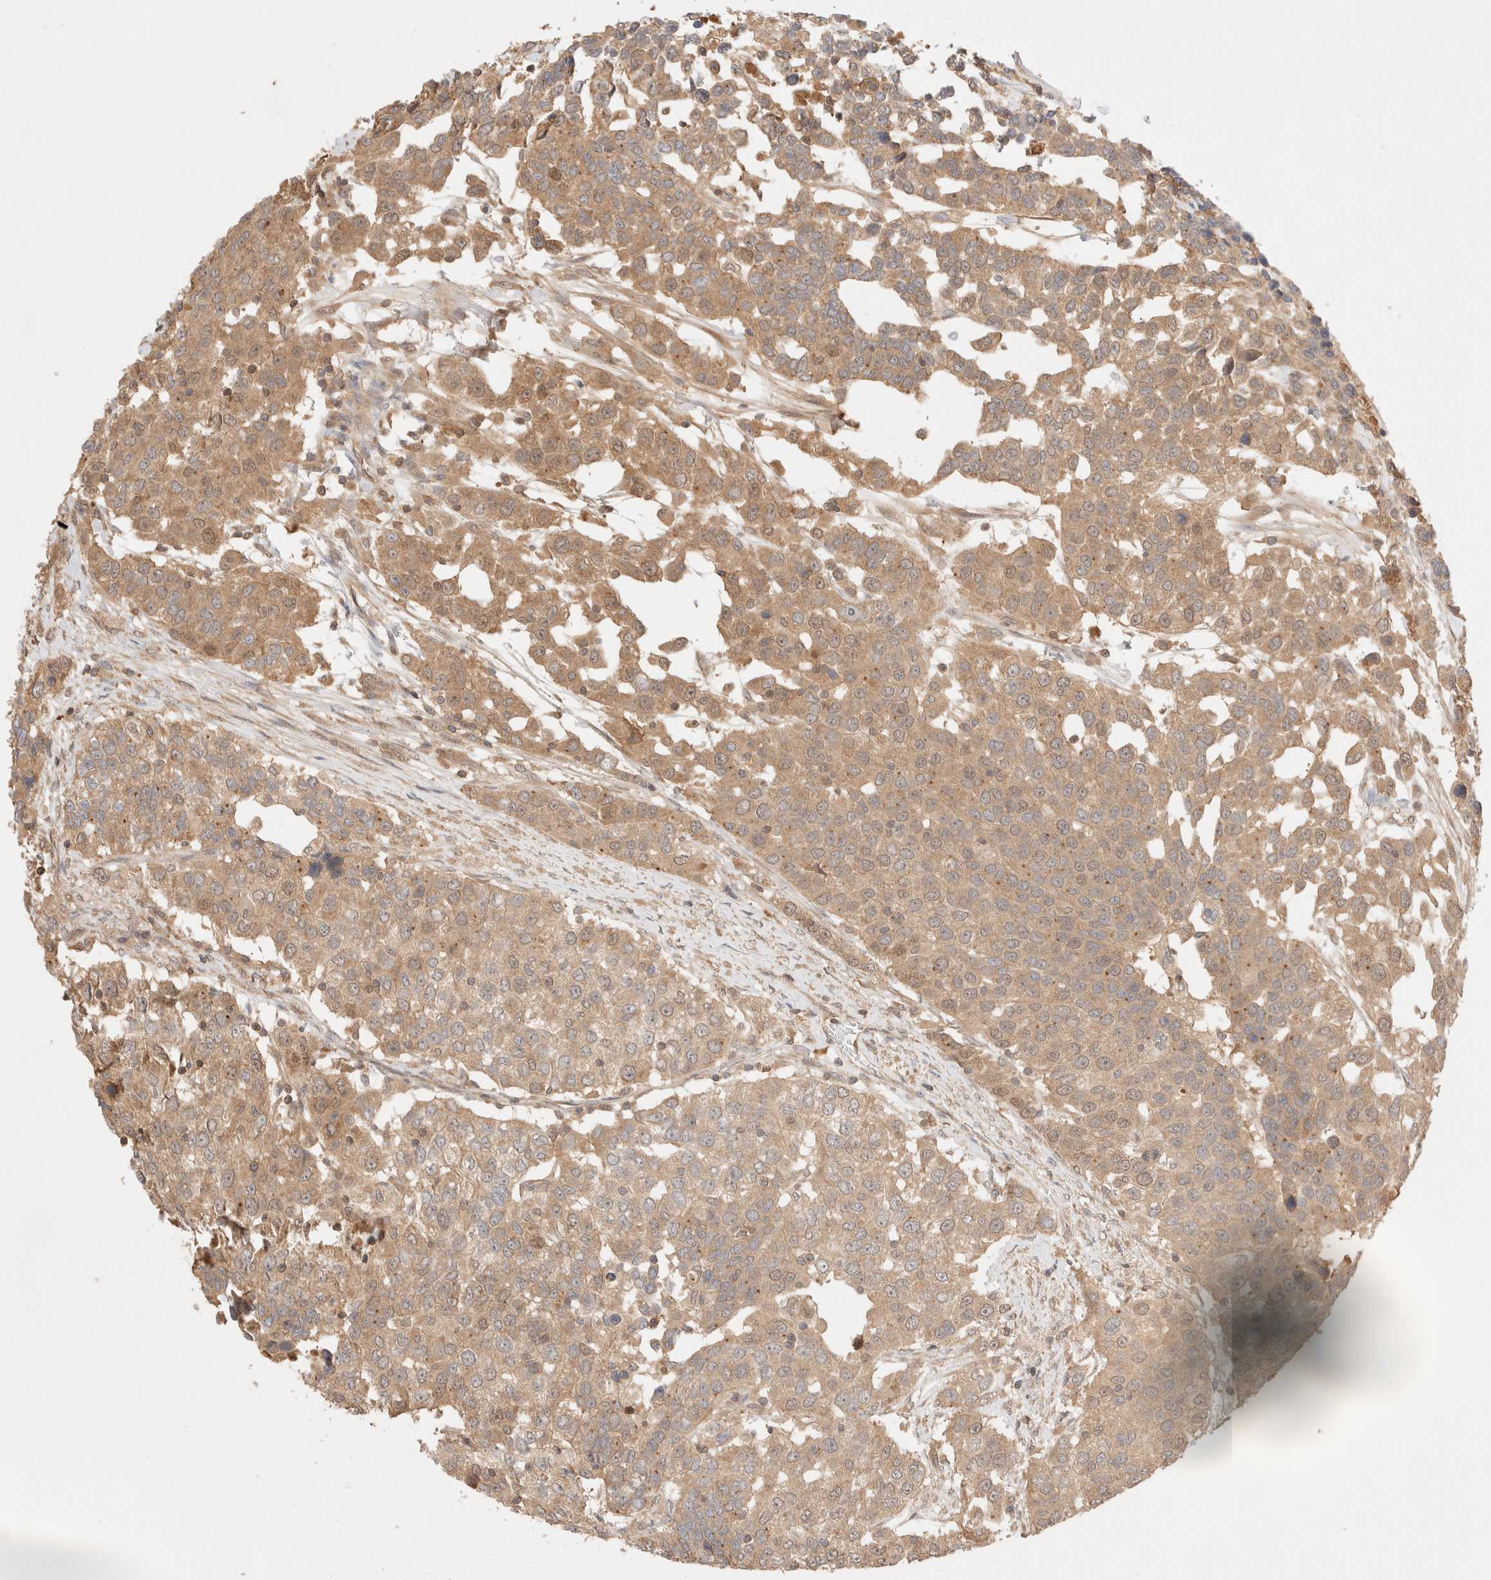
{"staining": {"intensity": "moderate", "quantity": ">75%", "location": "cytoplasmic/membranous"}, "tissue": "urothelial cancer", "cell_type": "Tumor cells", "image_type": "cancer", "snomed": [{"axis": "morphology", "description": "Urothelial carcinoma, High grade"}, {"axis": "topography", "description": "Urinary bladder"}], "caption": "Brown immunohistochemical staining in human urothelial cancer reveals moderate cytoplasmic/membranous positivity in about >75% of tumor cells. Using DAB (3,3'-diaminobenzidine) (brown) and hematoxylin (blue) stains, captured at high magnification using brightfield microscopy.", "gene": "CARNMT1", "patient": {"sex": "female", "age": 80}}